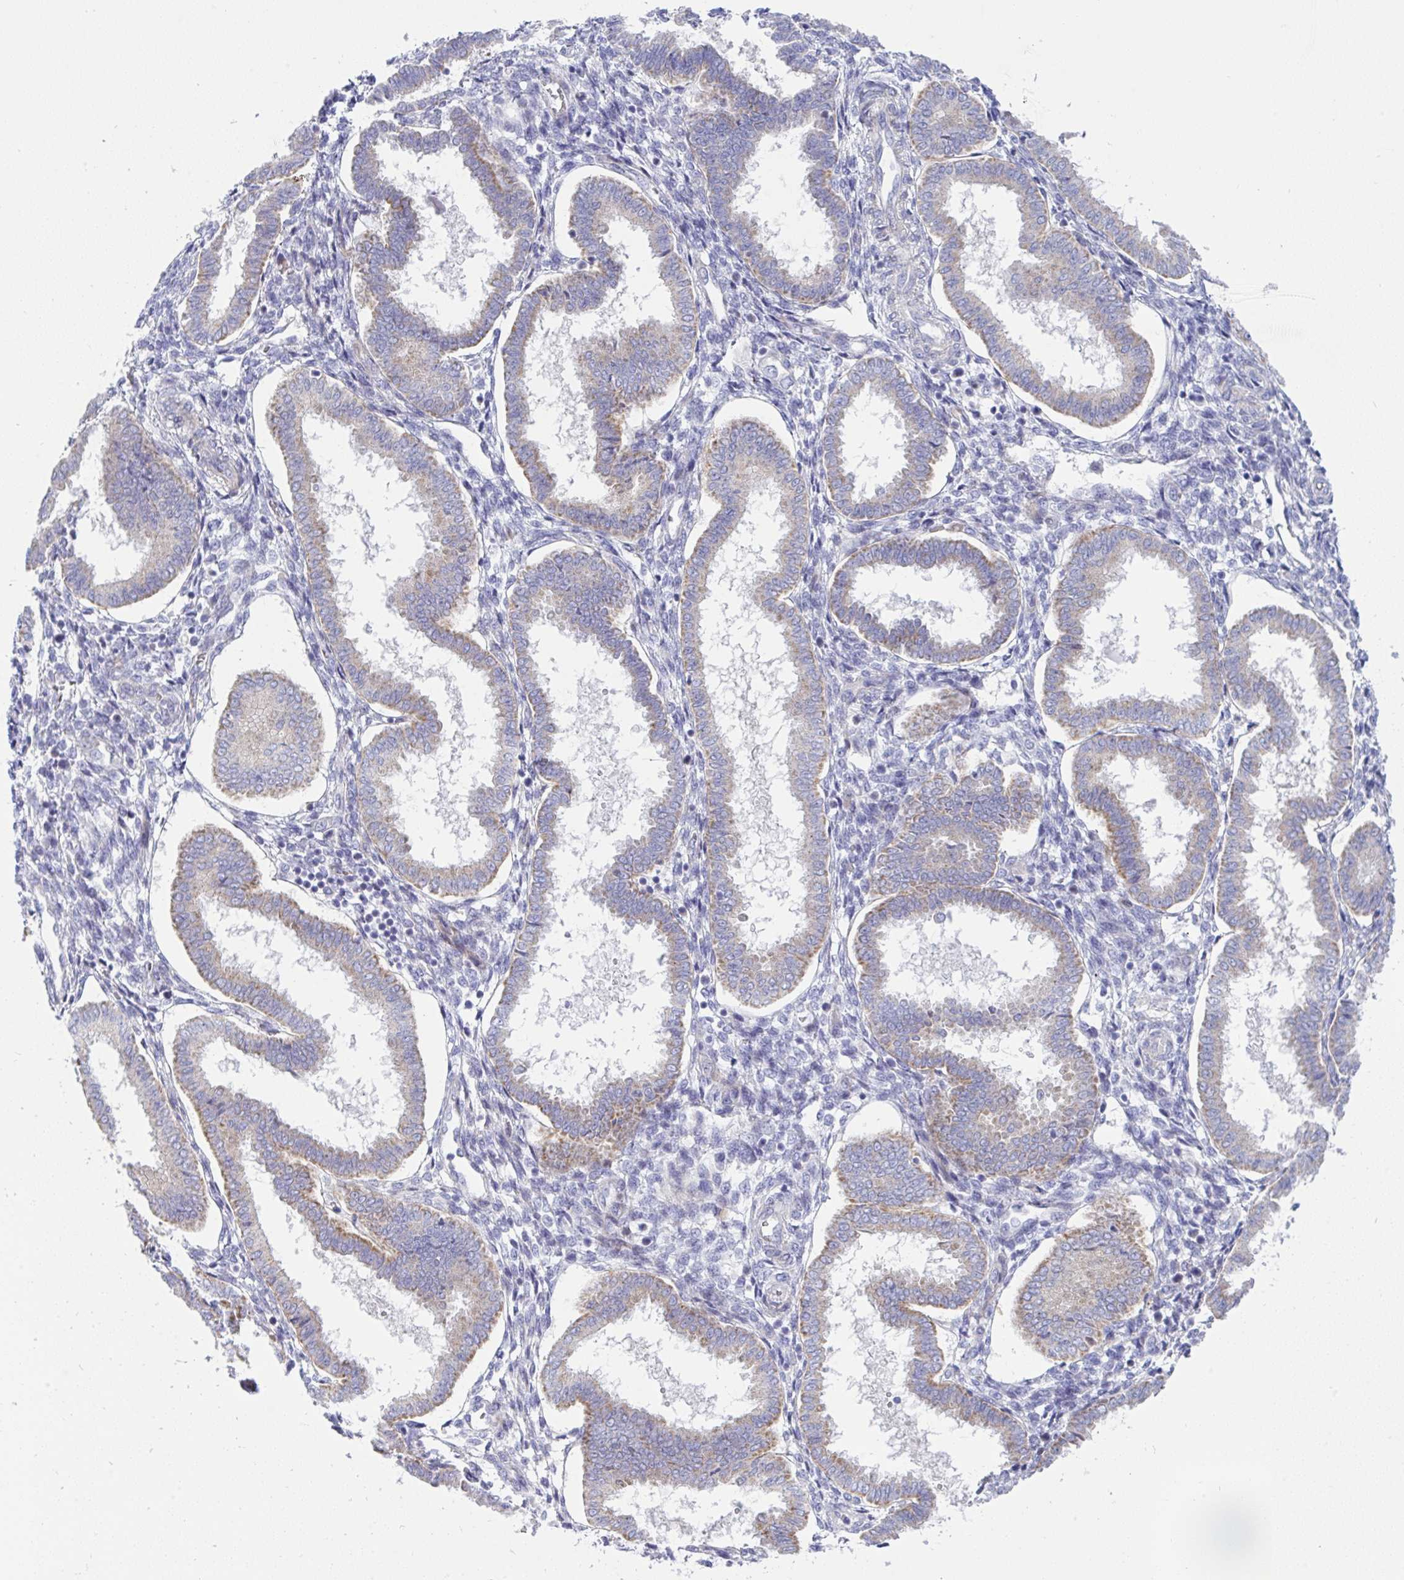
{"staining": {"intensity": "negative", "quantity": "none", "location": "none"}, "tissue": "endometrium", "cell_type": "Cells in endometrial stroma", "image_type": "normal", "snomed": [{"axis": "morphology", "description": "Normal tissue, NOS"}, {"axis": "topography", "description": "Endometrium"}], "caption": "DAB (3,3'-diaminobenzidine) immunohistochemical staining of unremarkable endometrium displays no significant expression in cells in endometrial stroma. (Stains: DAB immunohistochemistry (IHC) with hematoxylin counter stain, Microscopy: brightfield microscopy at high magnification).", "gene": "NTN1", "patient": {"sex": "female", "age": 24}}